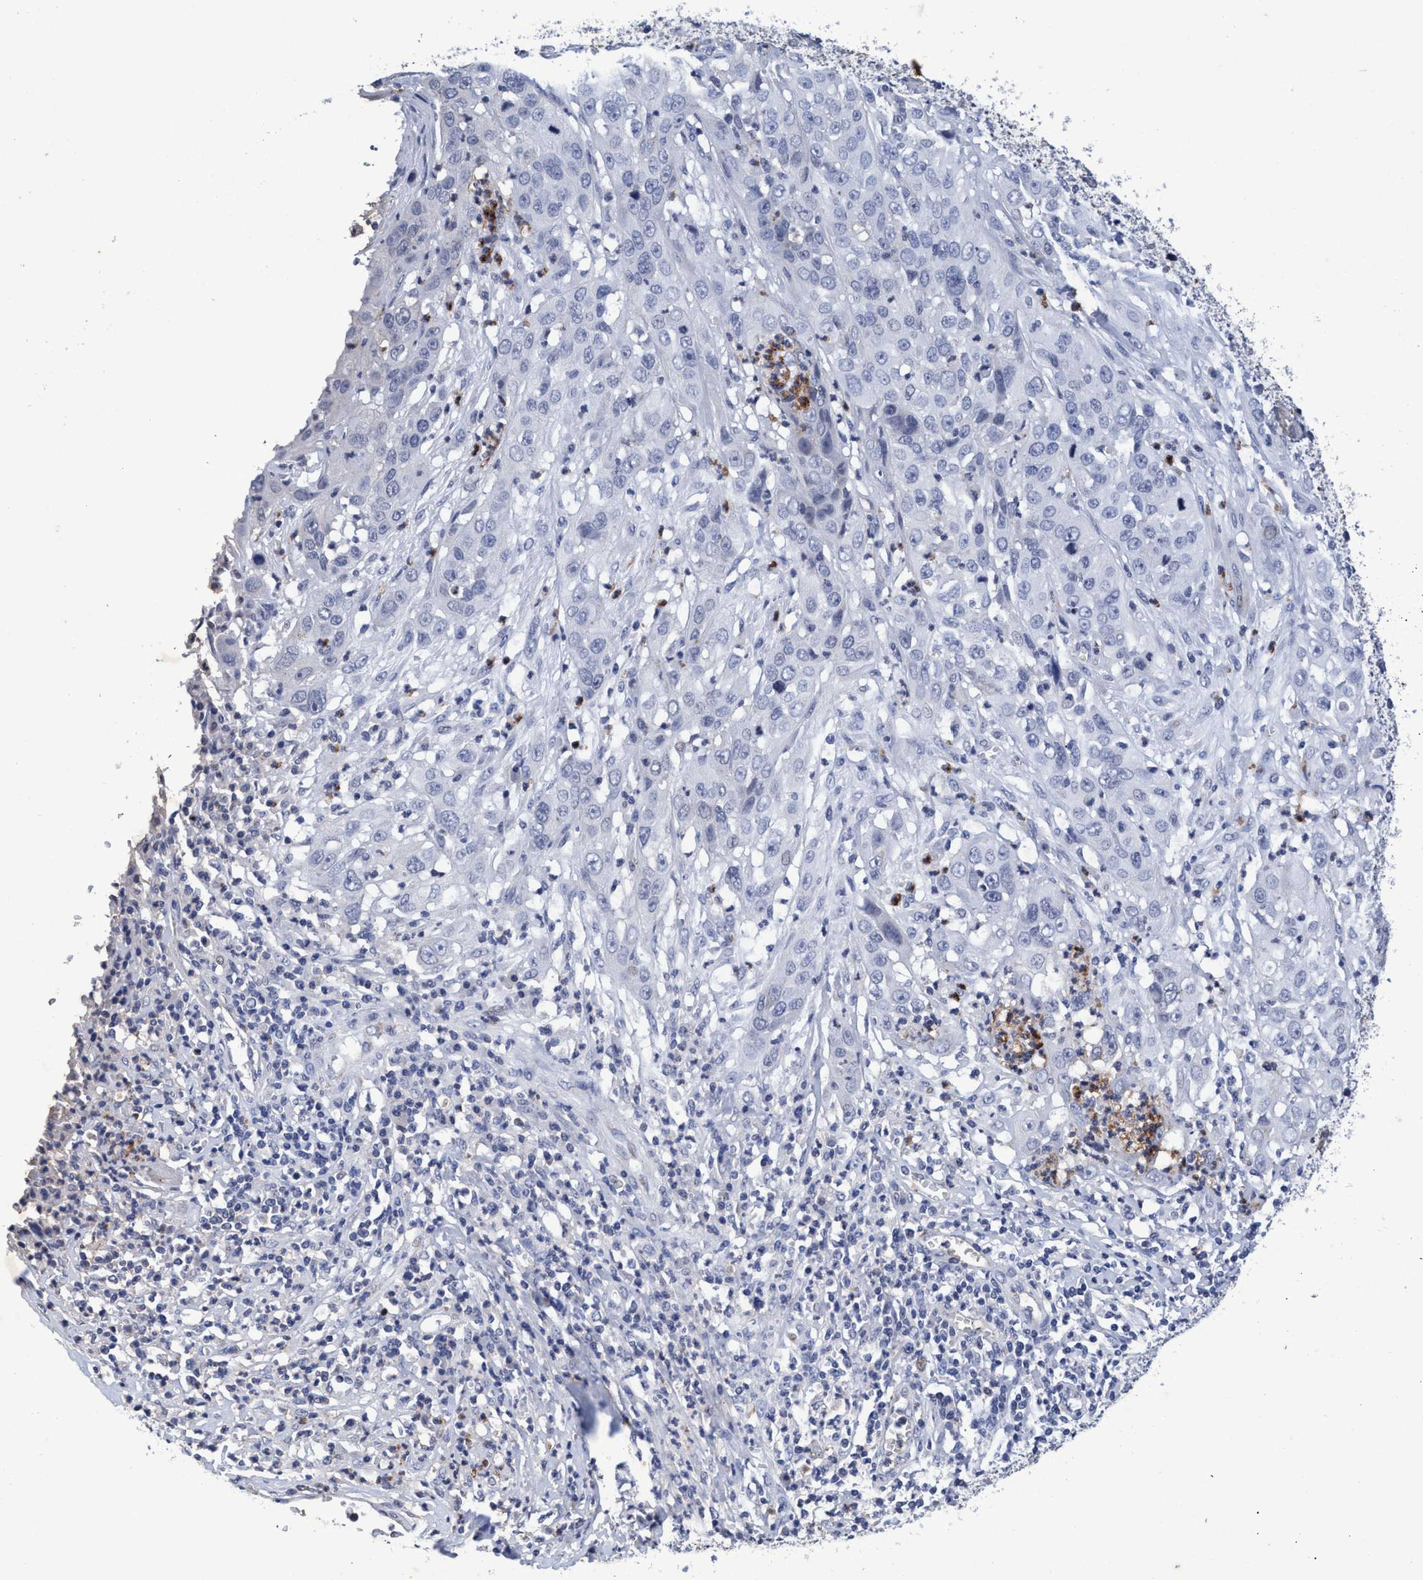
{"staining": {"intensity": "negative", "quantity": "none", "location": "none"}, "tissue": "cervical cancer", "cell_type": "Tumor cells", "image_type": "cancer", "snomed": [{"axis": "morphology", "description": "Squamous cell carcinoma, NOS"}, {"axis": "topography", "description": "Cervix"}], "caption": "Histopathology image shows no protein expression in tumor cells of cervical cancer (squamous cell carcinoma) tissue. (Brightfield microscopy of DAB immunohistochemistry (IHC) at high magnification).", "gene": "GRB14", "patient": {"sex": "female", "age": 32}}